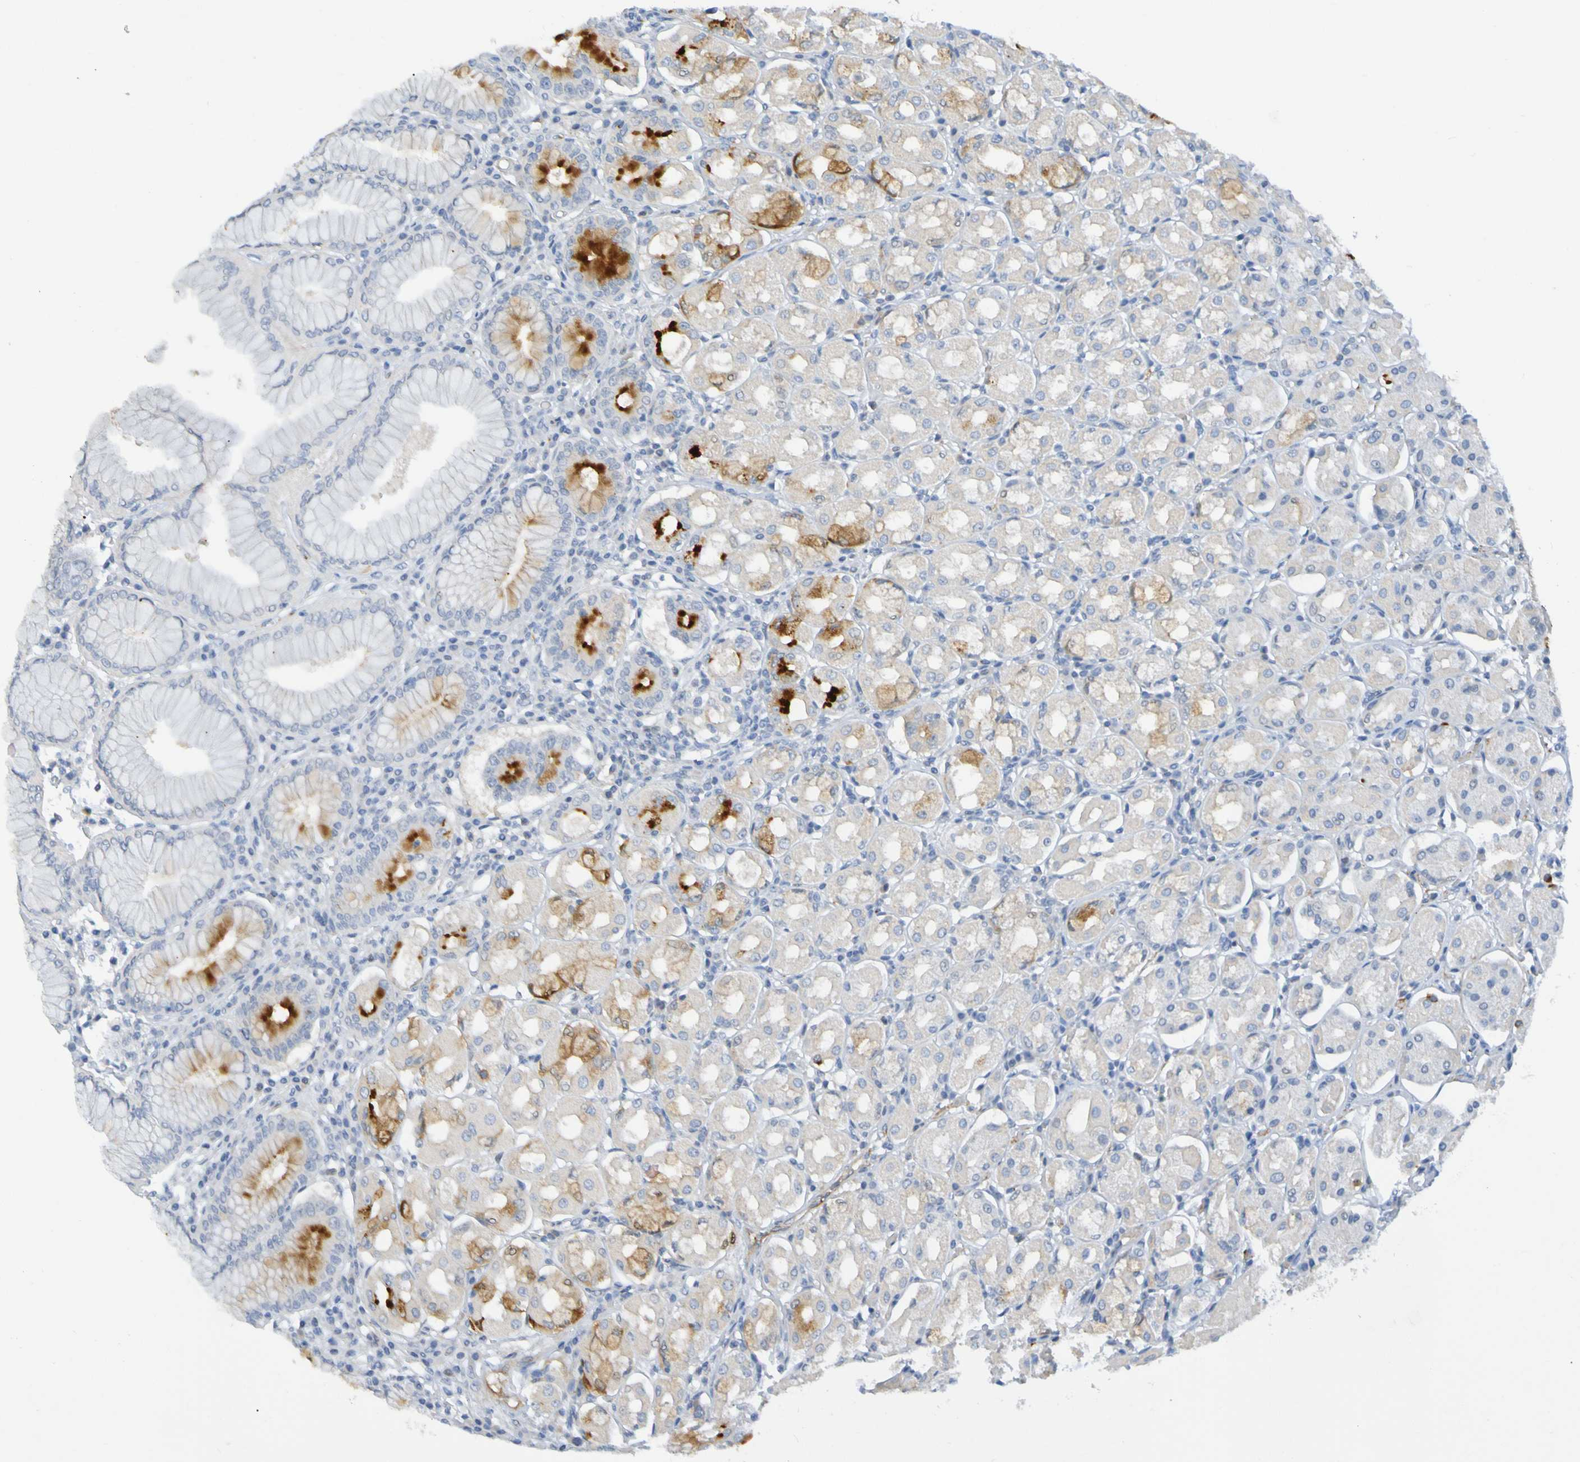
{"staining": {"intensity": "moderate", "quantity": "<25%", "location": "cytoplasmic/membranous"}, "tissue": "stomach", "cell_type": "Glandular cells", "image_type": "normal", "snomed": [{"axis": "morphology", "description": "Normal tissue, NOS"}, {"axis": "topography", "description": "Stomach"}, {"axis": "topography", "description": "Stomach, lower"}], "caption": "A high-resolution image shows IHC staining of normal stomach, which demonstrates moderate cytoplasmic/membranous expression in approximately <25% of glandular cells.", "gene": "IL10", "patient": {"sex": "female", "age": 56}}